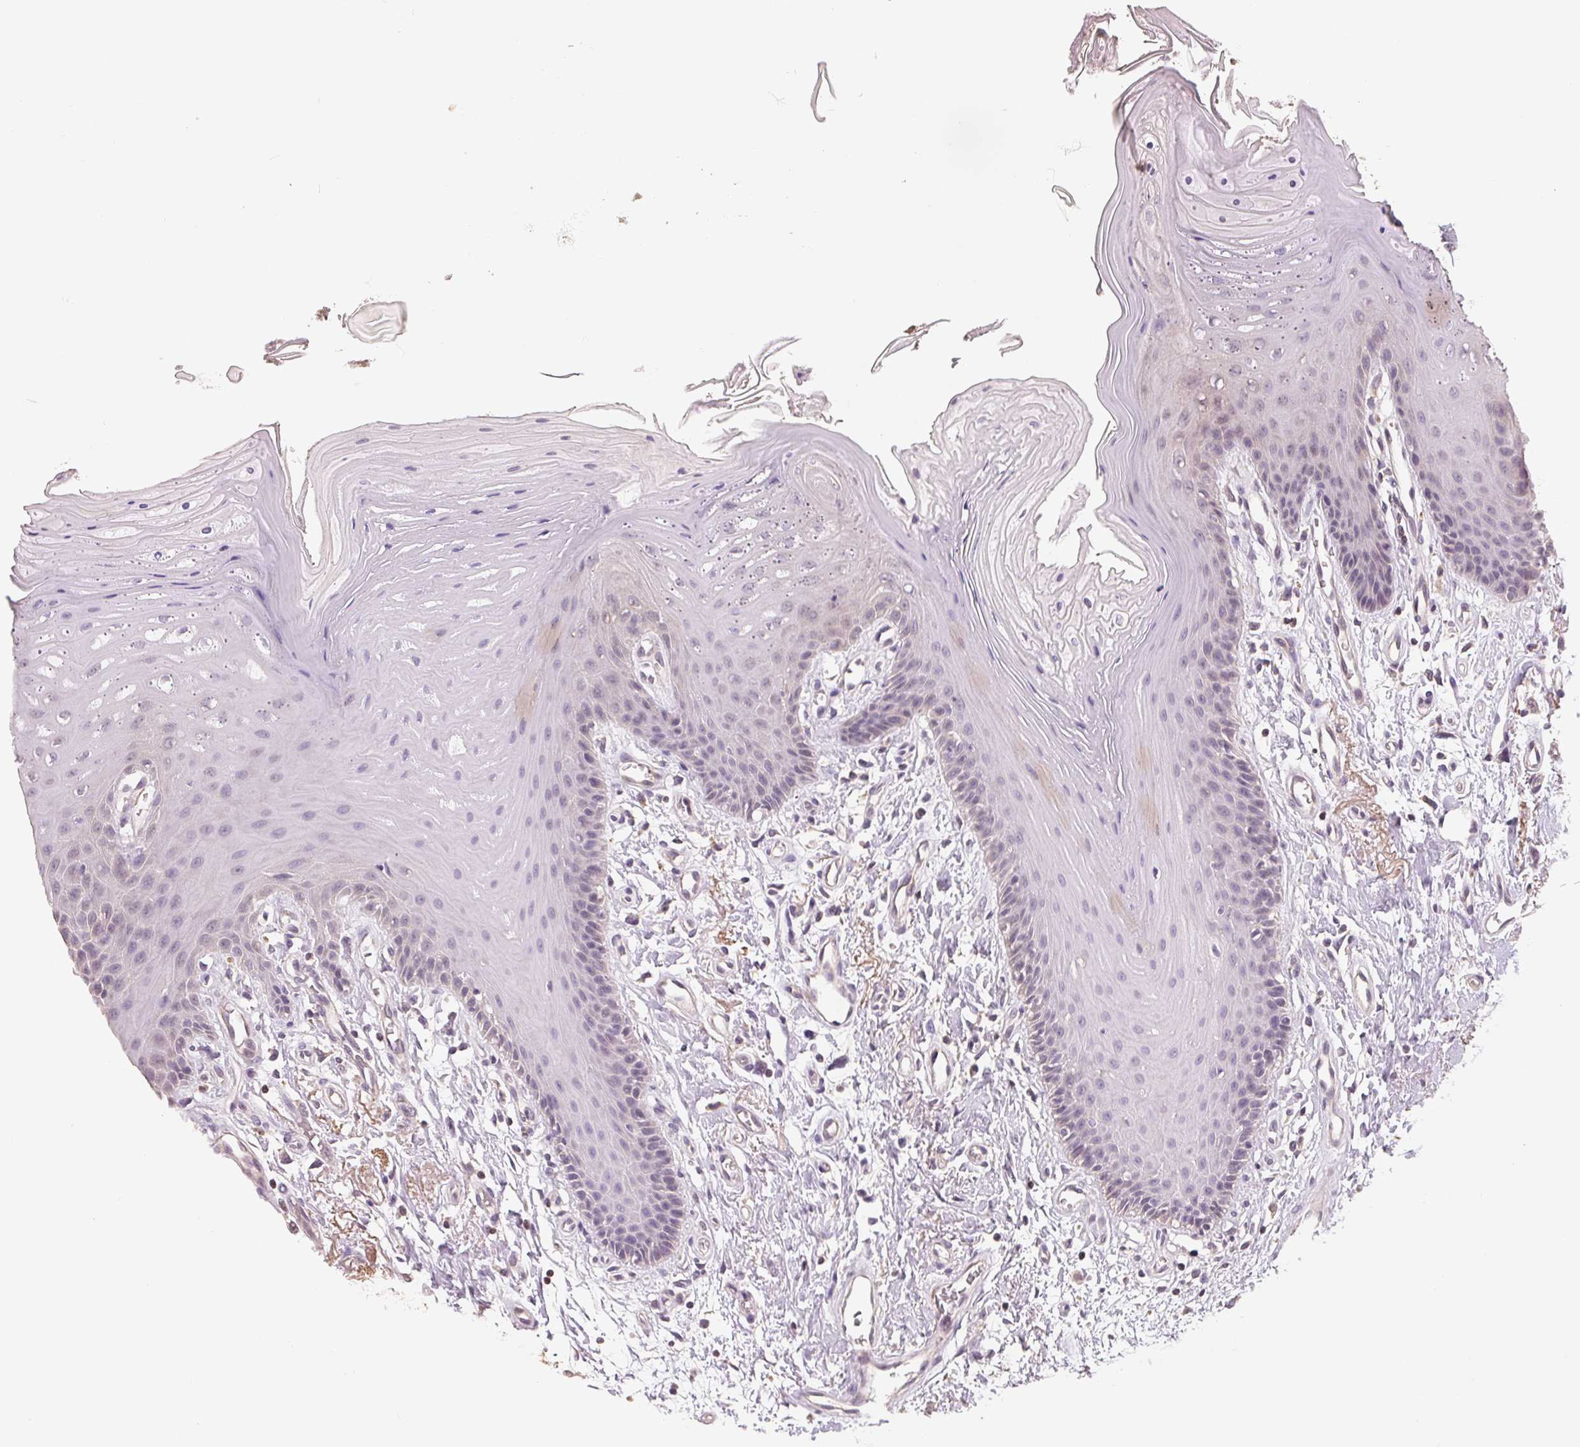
{"staining": {"intensity": "negative", "quantity": "none", "location": "none"}, "tissue": "oral mucosa", "cell_type": "Squamous epithelial cells", "image_type": "normal", "snomed": [{"axis": "morphology", "description": "Normal tissue, NOS"}, {"axis": "morphology", "description": "Normal morphology"}, {"axis": "topography", "description": "Oral tissue"}], "caption": "DAB (3,3'-diaminobenzidine) immunohistochemical staining of benign oral mucosa reveals no significant positivity in squamous epithelial cells.", "gene": "VTCN1", "patient": {"sex": "female", "age": 76}}